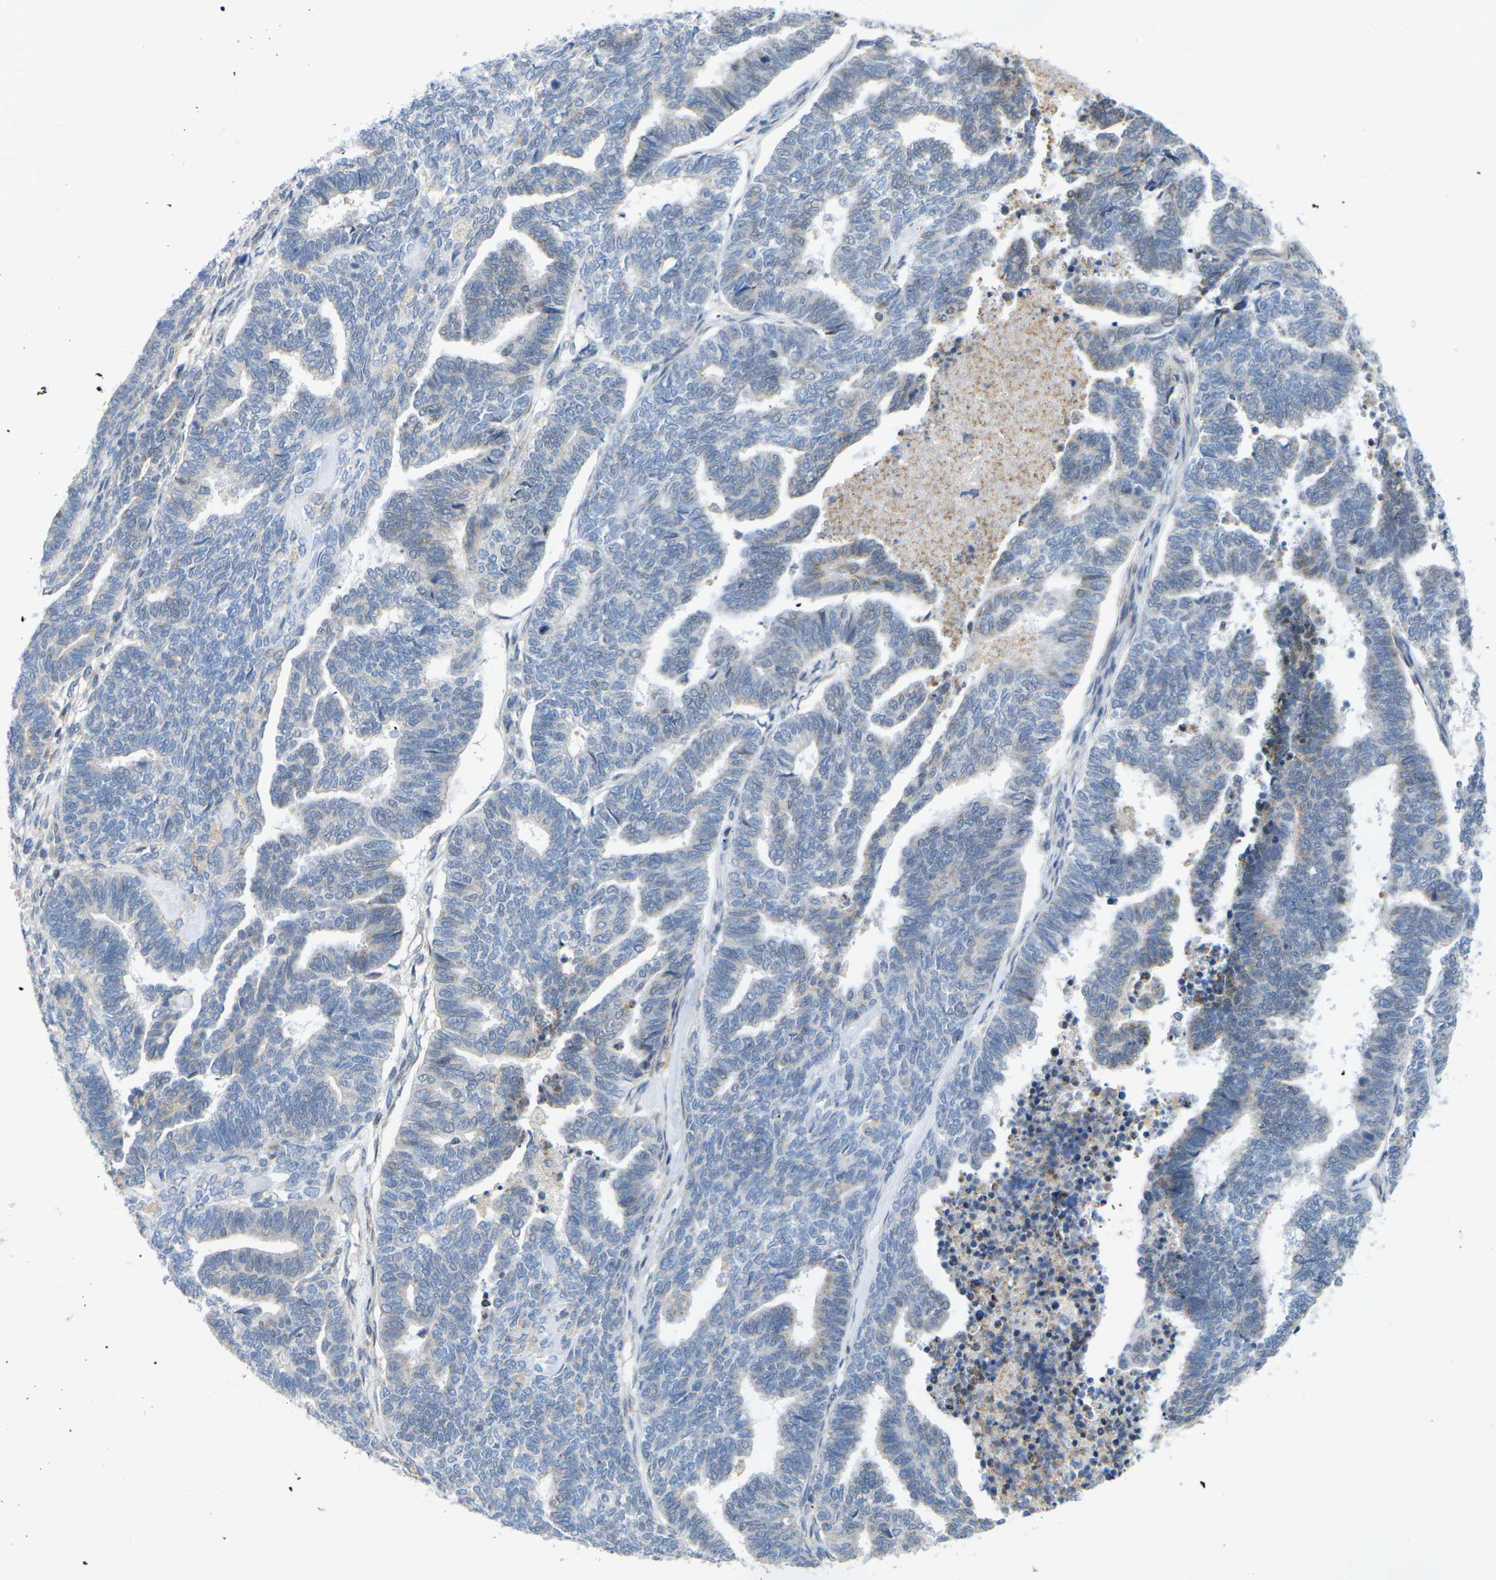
{"staining": {"intensity": "weak", "quantity": "25%-75%", "location": "cytoplasmic/membranous"}, "tissue": "endometrial cancer", "cell_type": "Tumor cells", "image_type": "cancer", "snomed": [{"axis": "morphology", "description": "Adenocarcinoma, NOS"}, {"axis": "topography", "description": "Endometrium"}], "caption": "Brown immunohistochemical staining in adenocarcinoma (endometrial) reveals weak cytoplasmic/membranous staining in approximately 25%-75% of tumor cells.", "gene": "OTOF", "patient": {"sex": "female", "age": 70}}